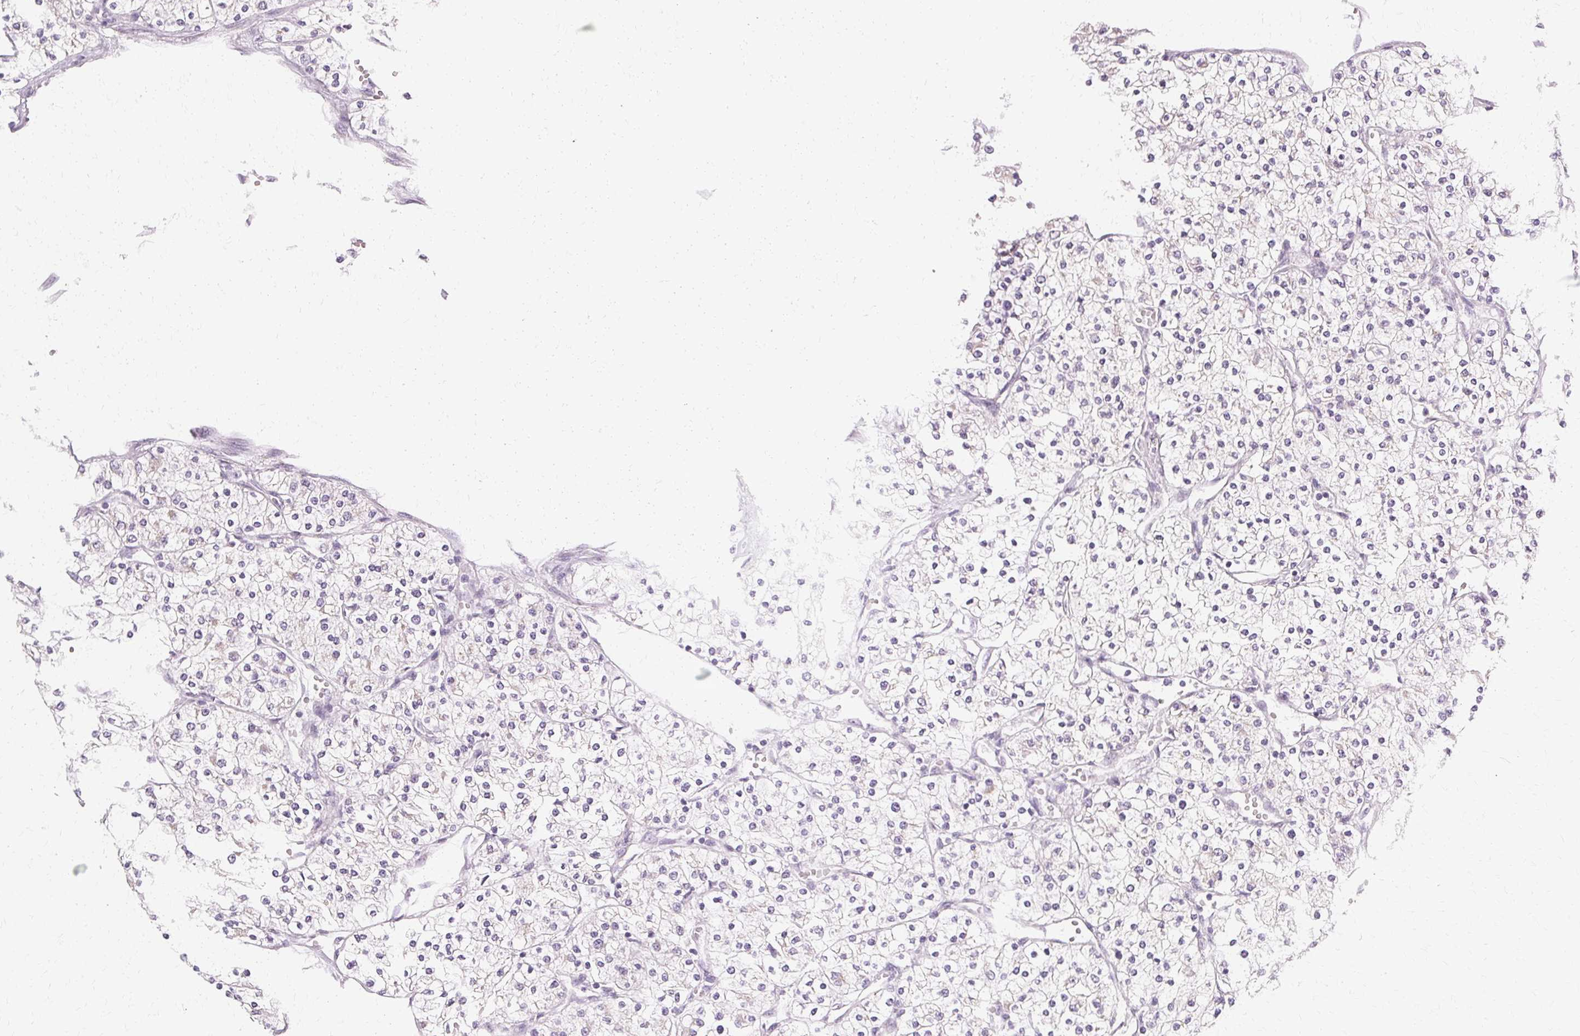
{"staining": {"intensity": "negative", "quantity": "none", "location": "none"}, "tissue": "renal cancer", "cell_type": "Tumor cells", "image_type": "cancer", "snomed": [{"axis": "morphology", "description": "Adenocarcinoma, NOS"}, {"axis": "topography", "description": "Kidney"}], "caption": "This is an immunohistochemistry (IHC) image of renal adenocarcinoma. There is no staining in tumor cells.", "gene": "FCRL3", "patient": {"sex": "male", "age": 80}}